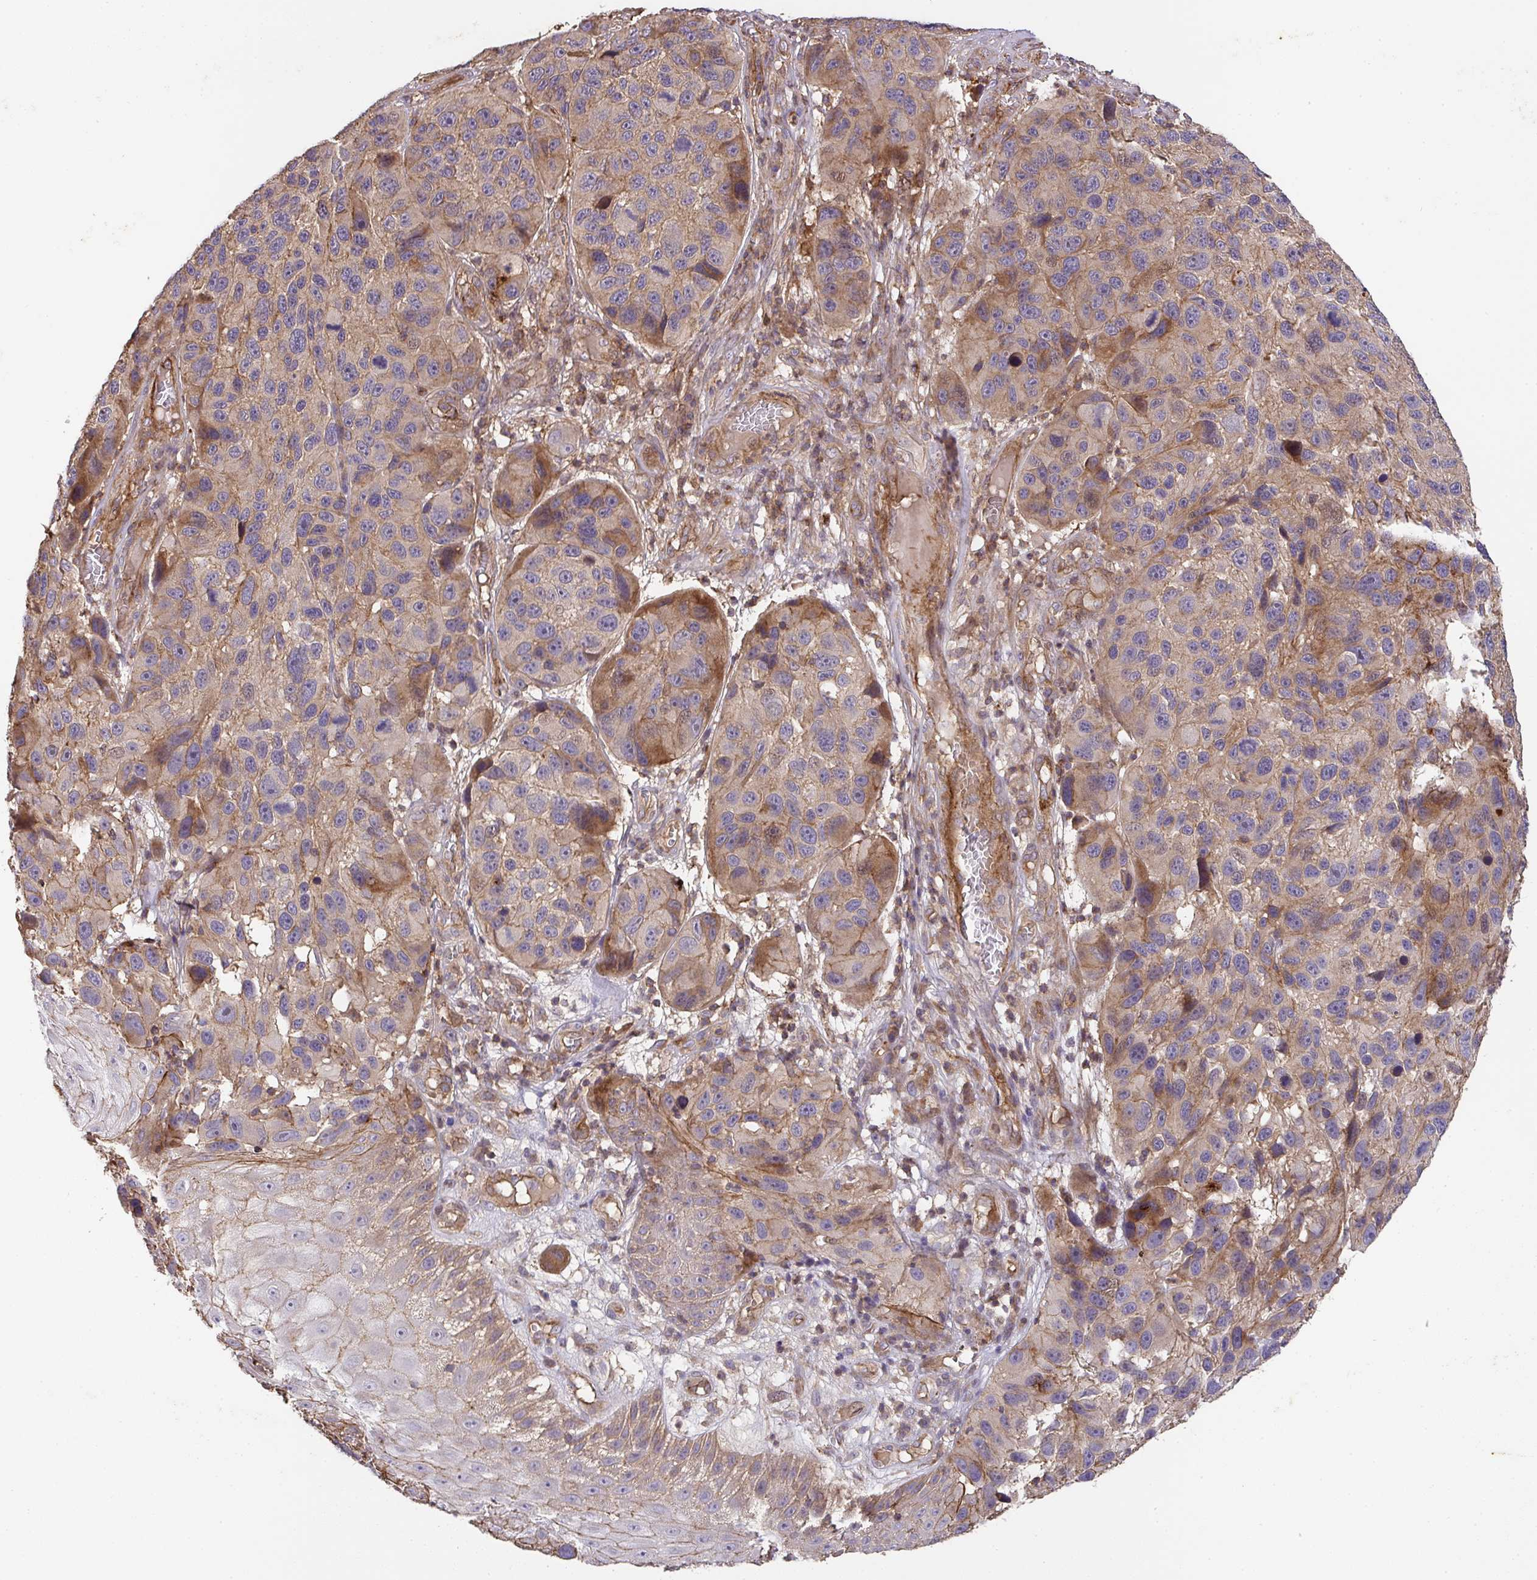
{"staining": {"intensity": "moderate", "quantity": ">75%", "location": "cytoplasmic/membranous"}, "tissue": "melanoma", "cell_type": "Tumor cells", "image_type": "cancer", "snomed": [{"axis": "morphology", "description": "Malignant melanoma, NOS"}, {"axis": "topography", "description": "Skin"}], "caption": "Tumor cells demonstrate medium levels of moderate cytoplasmic/membranous positivity in about >75% of cells in human melanoma. The staining was performed using DAB (3,3'-diaminobenzidine), with brown indicating positive protein expression. Nuclei are stained blue with hematoxylin.", "gene": "TNMD", "patient": {"sex": "male", "age": 53}}